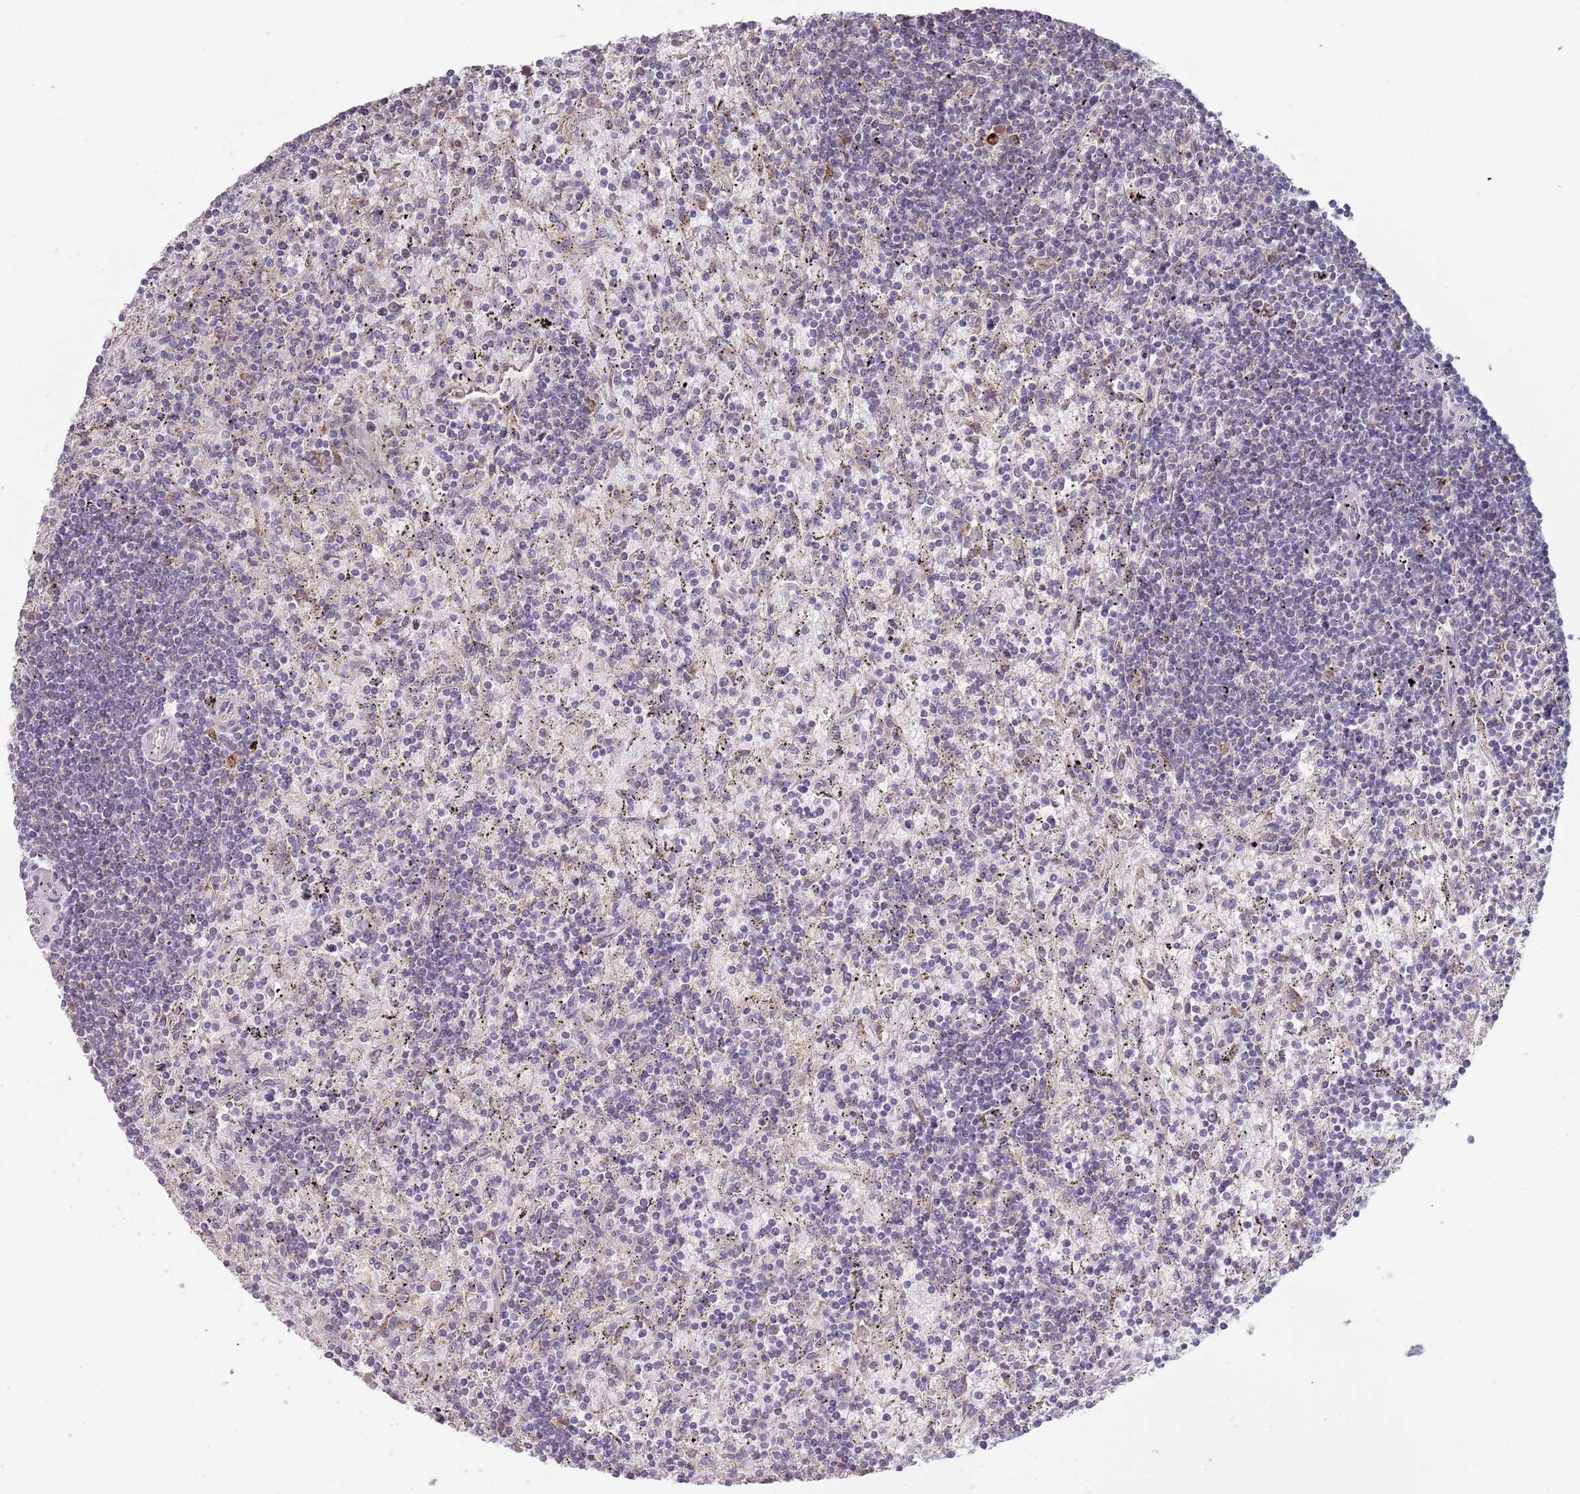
{"staining": {"intensity": "negative", "quantity": "none", "location": "none"}, "tissue": "lymphoma", "cell_type": "Tumor cells", "image_type": "cancer", "snomed": [{"axis": "morphology", "description": "Malignant lymphoma, non-Hodgkin's type, Low grade"}, {"axis": "topography", "description": "Spleen"}], "caption": "Tumor cells show no significant protein positivity in lymphoma.", "gene": "ABCC10", "patient": {"sex": "male", "age": 76}}